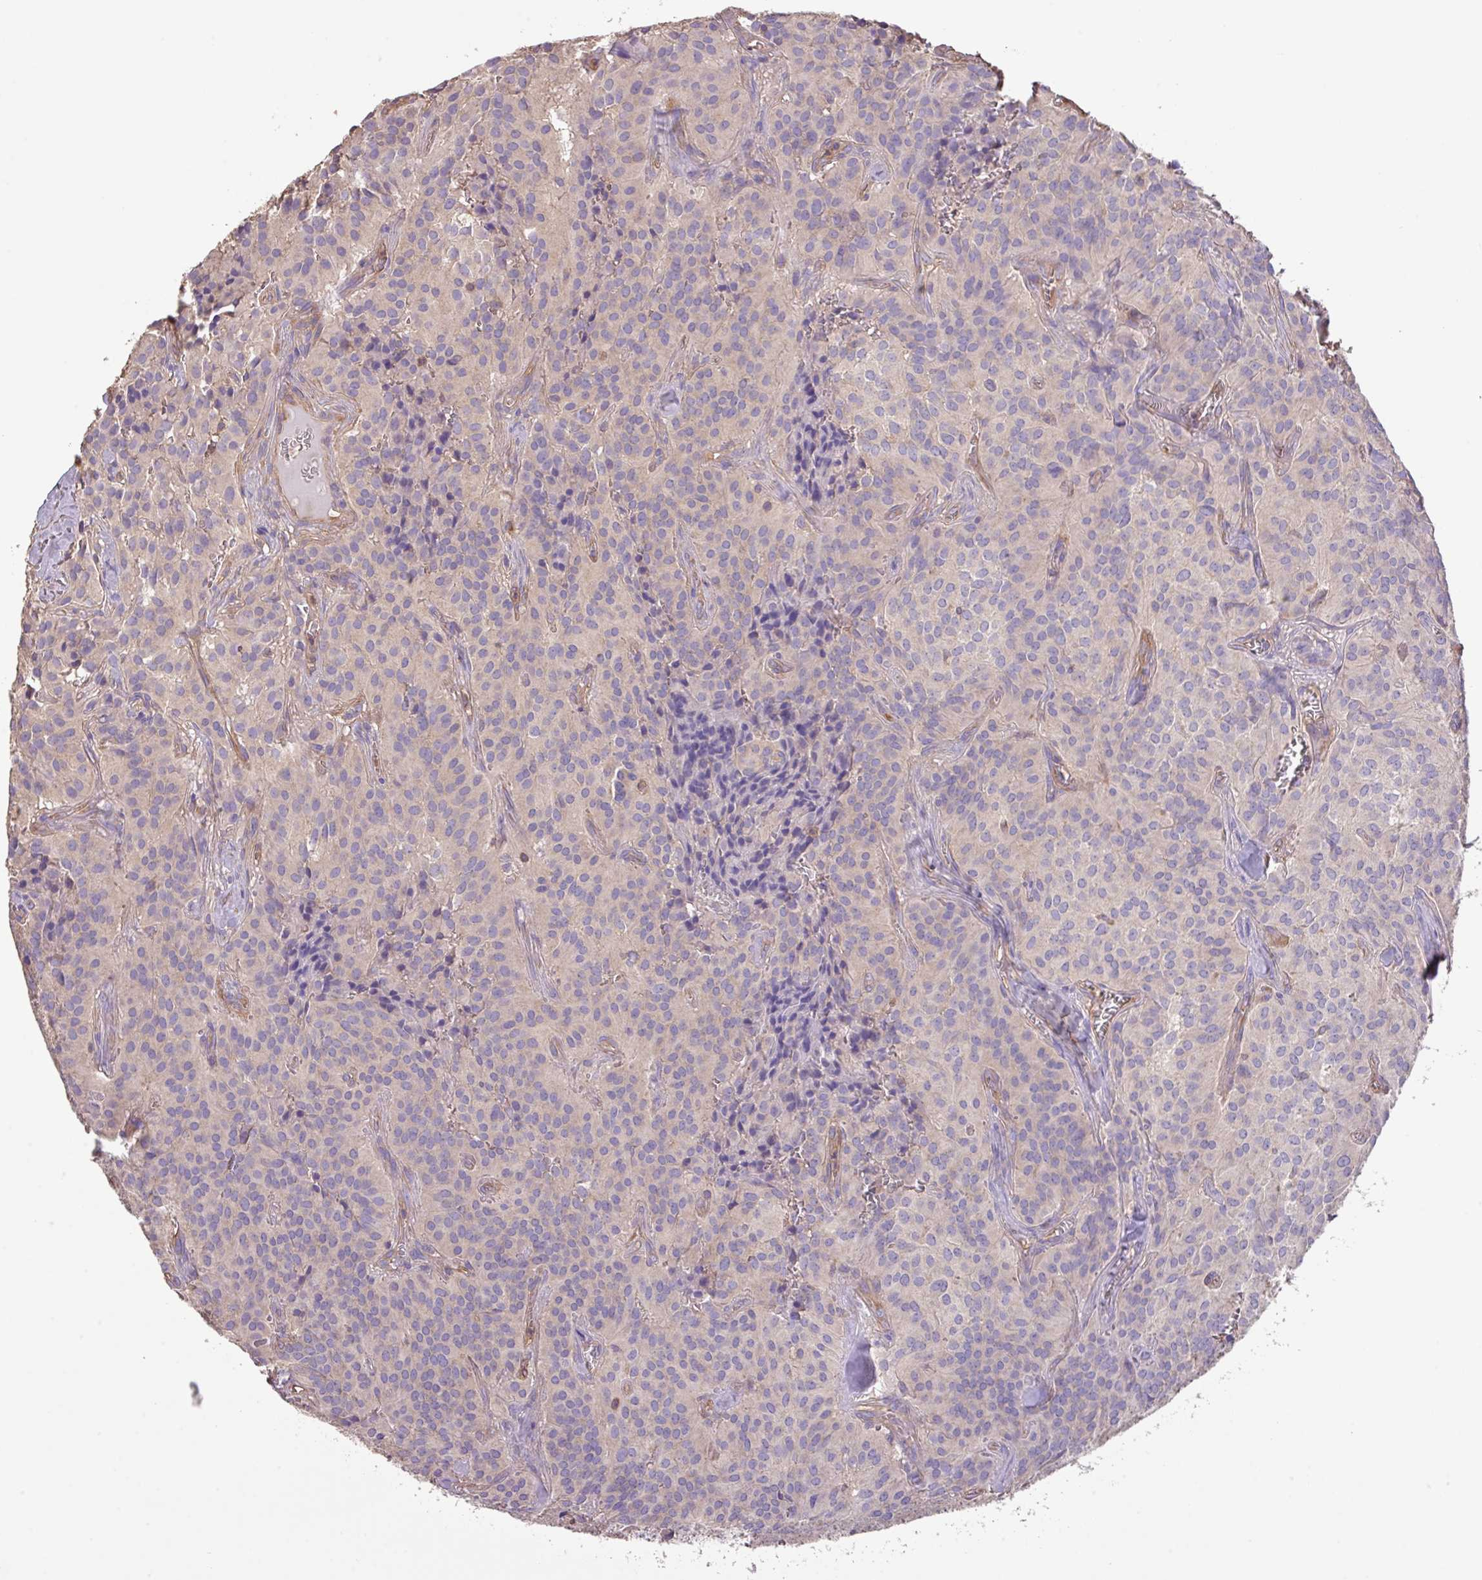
{"staining": {"intensity": "negative", "quantity": "none", "location": "none"}, "tissue": "glioma", "cell_type": "Tumor cells", "image_type": "cancer", "snomed": [{"axis": "morphology", "description": "Glioma, malignant, Low grade"}, {"axis": "topography", "description": "Brain"}], "caption": "Malignant low-grade glioma was stained to show a protein in brown. There is no significant staining in tumor cells.", "gene": "CALML4", "patient": {"sex": "male", "age": 42}}